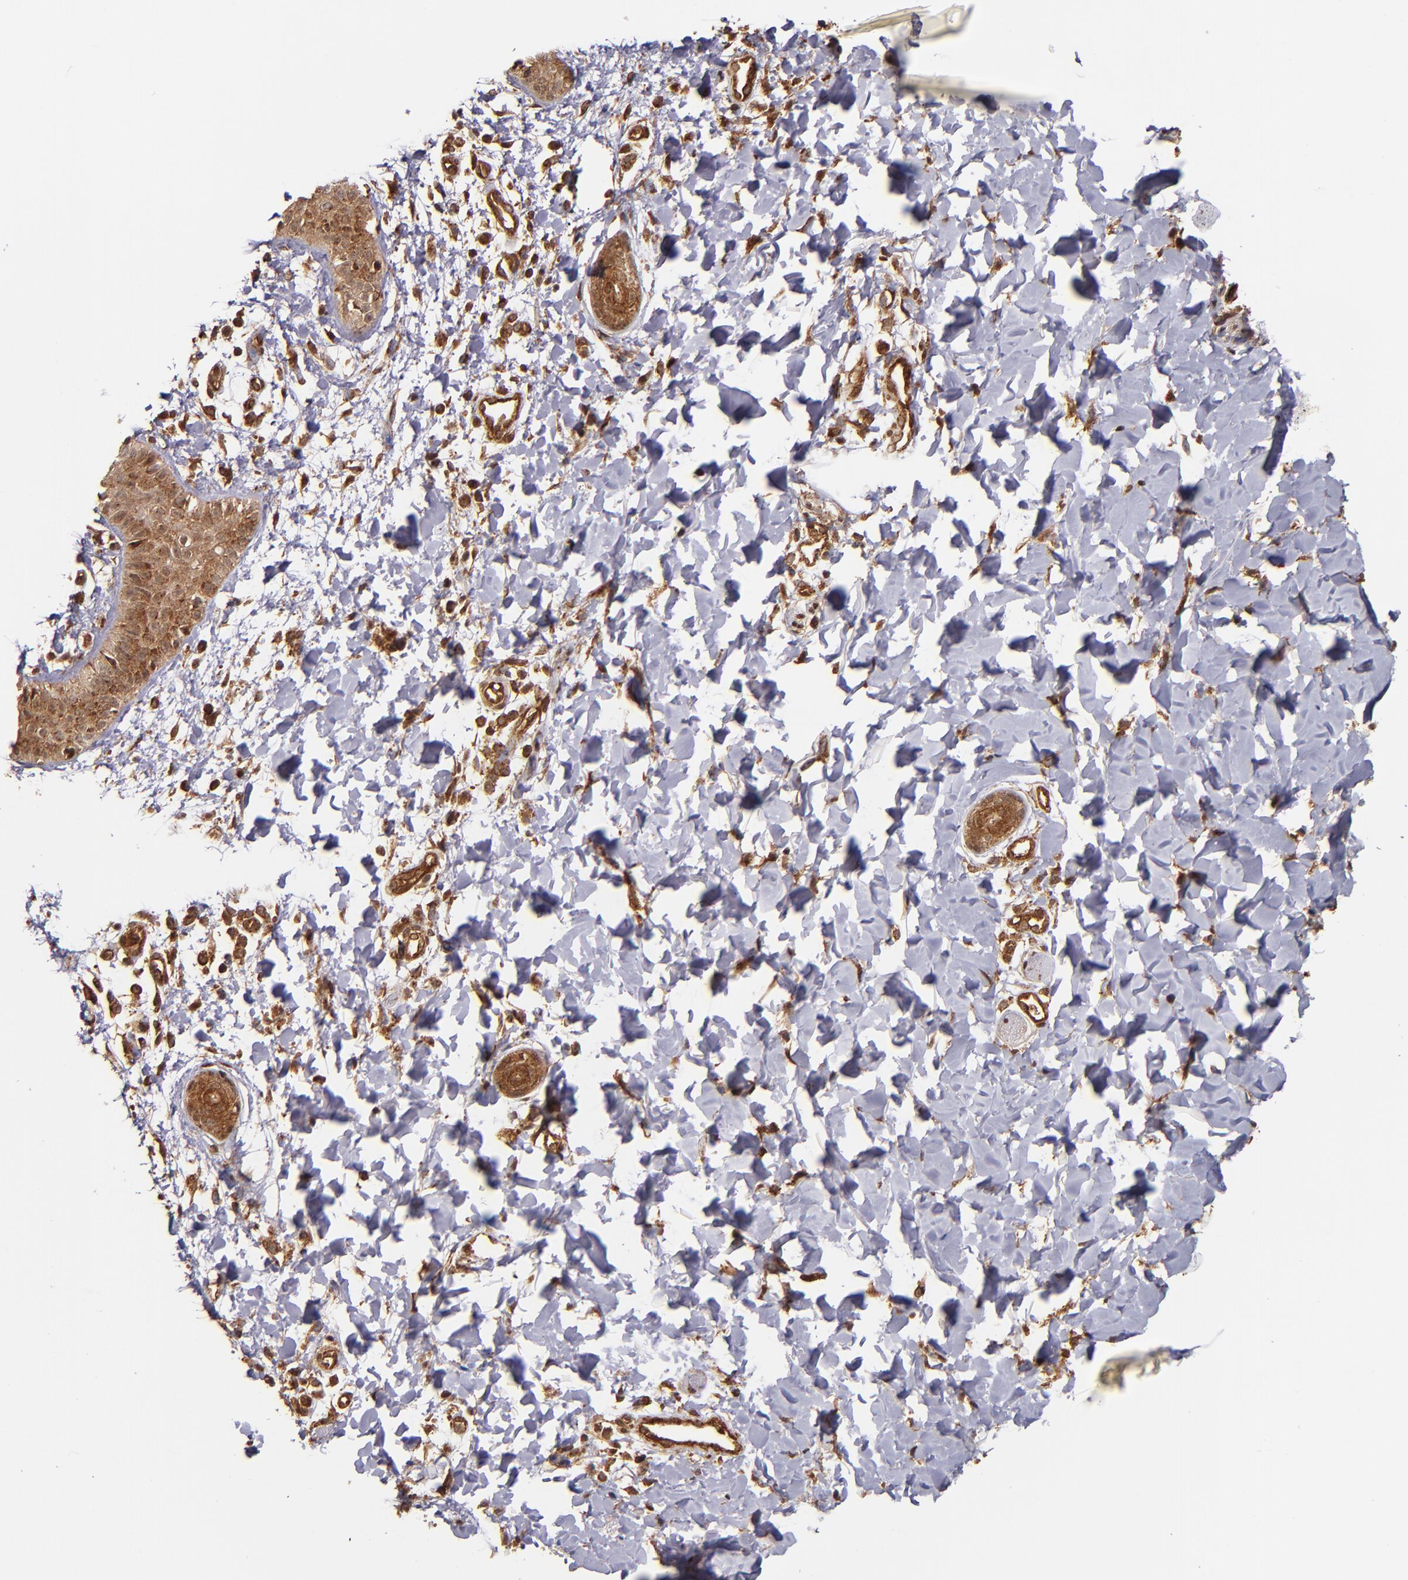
{"staining": {"intensity": "strong", "quantity": ">75%", "location": "cytoplasmic/membranous,nuclear"}, "tissue": "skin", "cell_type": "Epidermal cells", "image_type": "normal", "snomed": [{"axis": "morphology", "description": "Normal tissue, NOS"}, {"axis": "morphology", "description": "Inflammation, NOS"}, {"axis": "topography", "description": "Soft tissue"}, {"axis": "topography", "description": "Anal"}], "caption": "Protein expression by immunohistochemistry (IHC) shows strong cytoplasmic/membranous,nuclear positivity in about >75% of epidermal cells in unremarkable skin. The staining is performed using DAB brown chromogen to label protein expression. The nuclei are counter-stained blue using hematoxylin.", "gene": "STX8", "patient": {"sex": "female", "age": 15}}